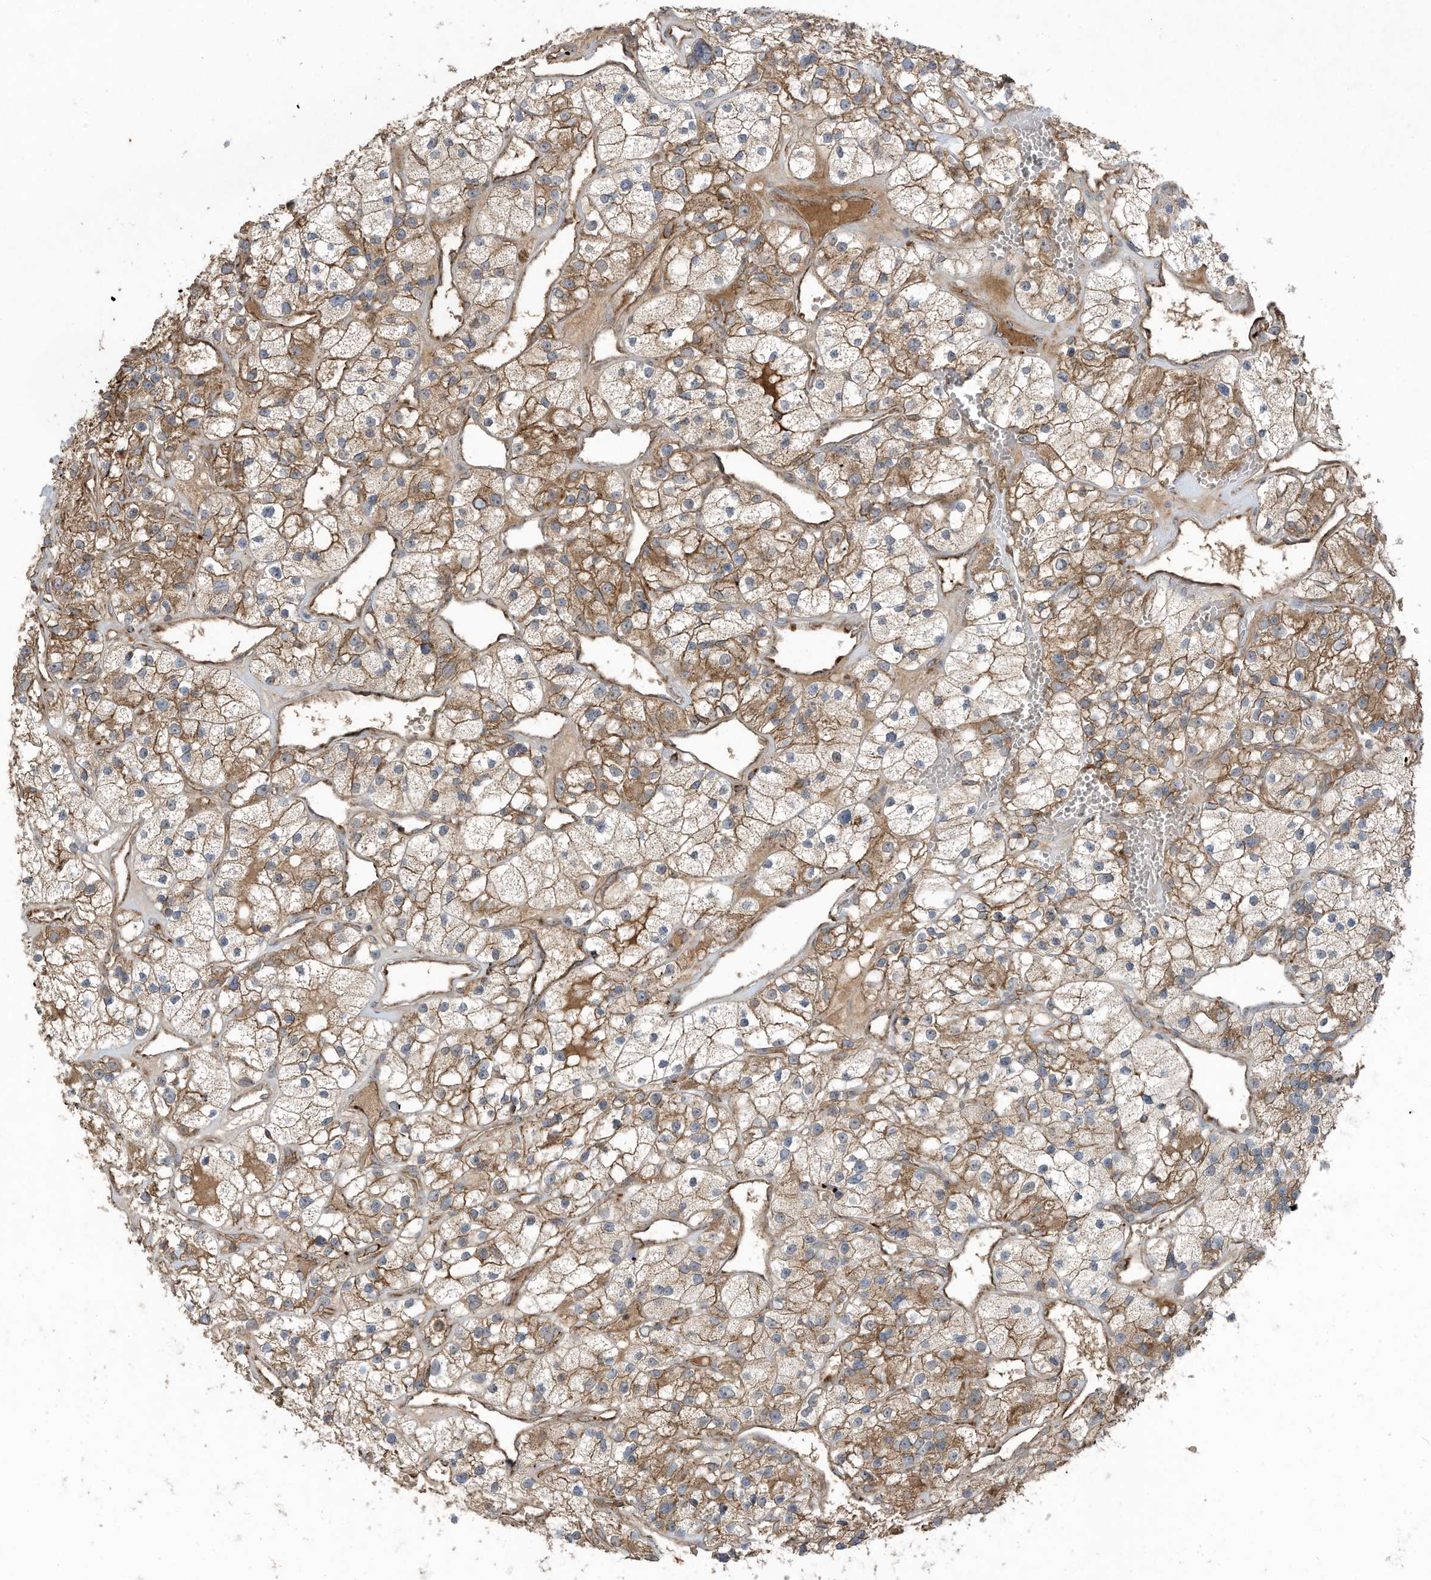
{"staining": {"intensity": "moderate", "quantity": ">75%", "location": "cytoplasmic/membranous"}, "tissue": "renal cancer", "cell_type": "Tumor cells", "image_type": "cancer", "snomed": [{"axis": "morphology", "description": "Adenocarcinoma, NOS"}, {"axis": "topography", "description": "Kidney"}], "caption": "Moderate cytoplasmic/membranous staining for a protein is seen in about >75% of tumor cells of renal cancer using immunohistochemistry.", "gene": "C2orf74", "patient": {"sex": "female", "age": 57}}